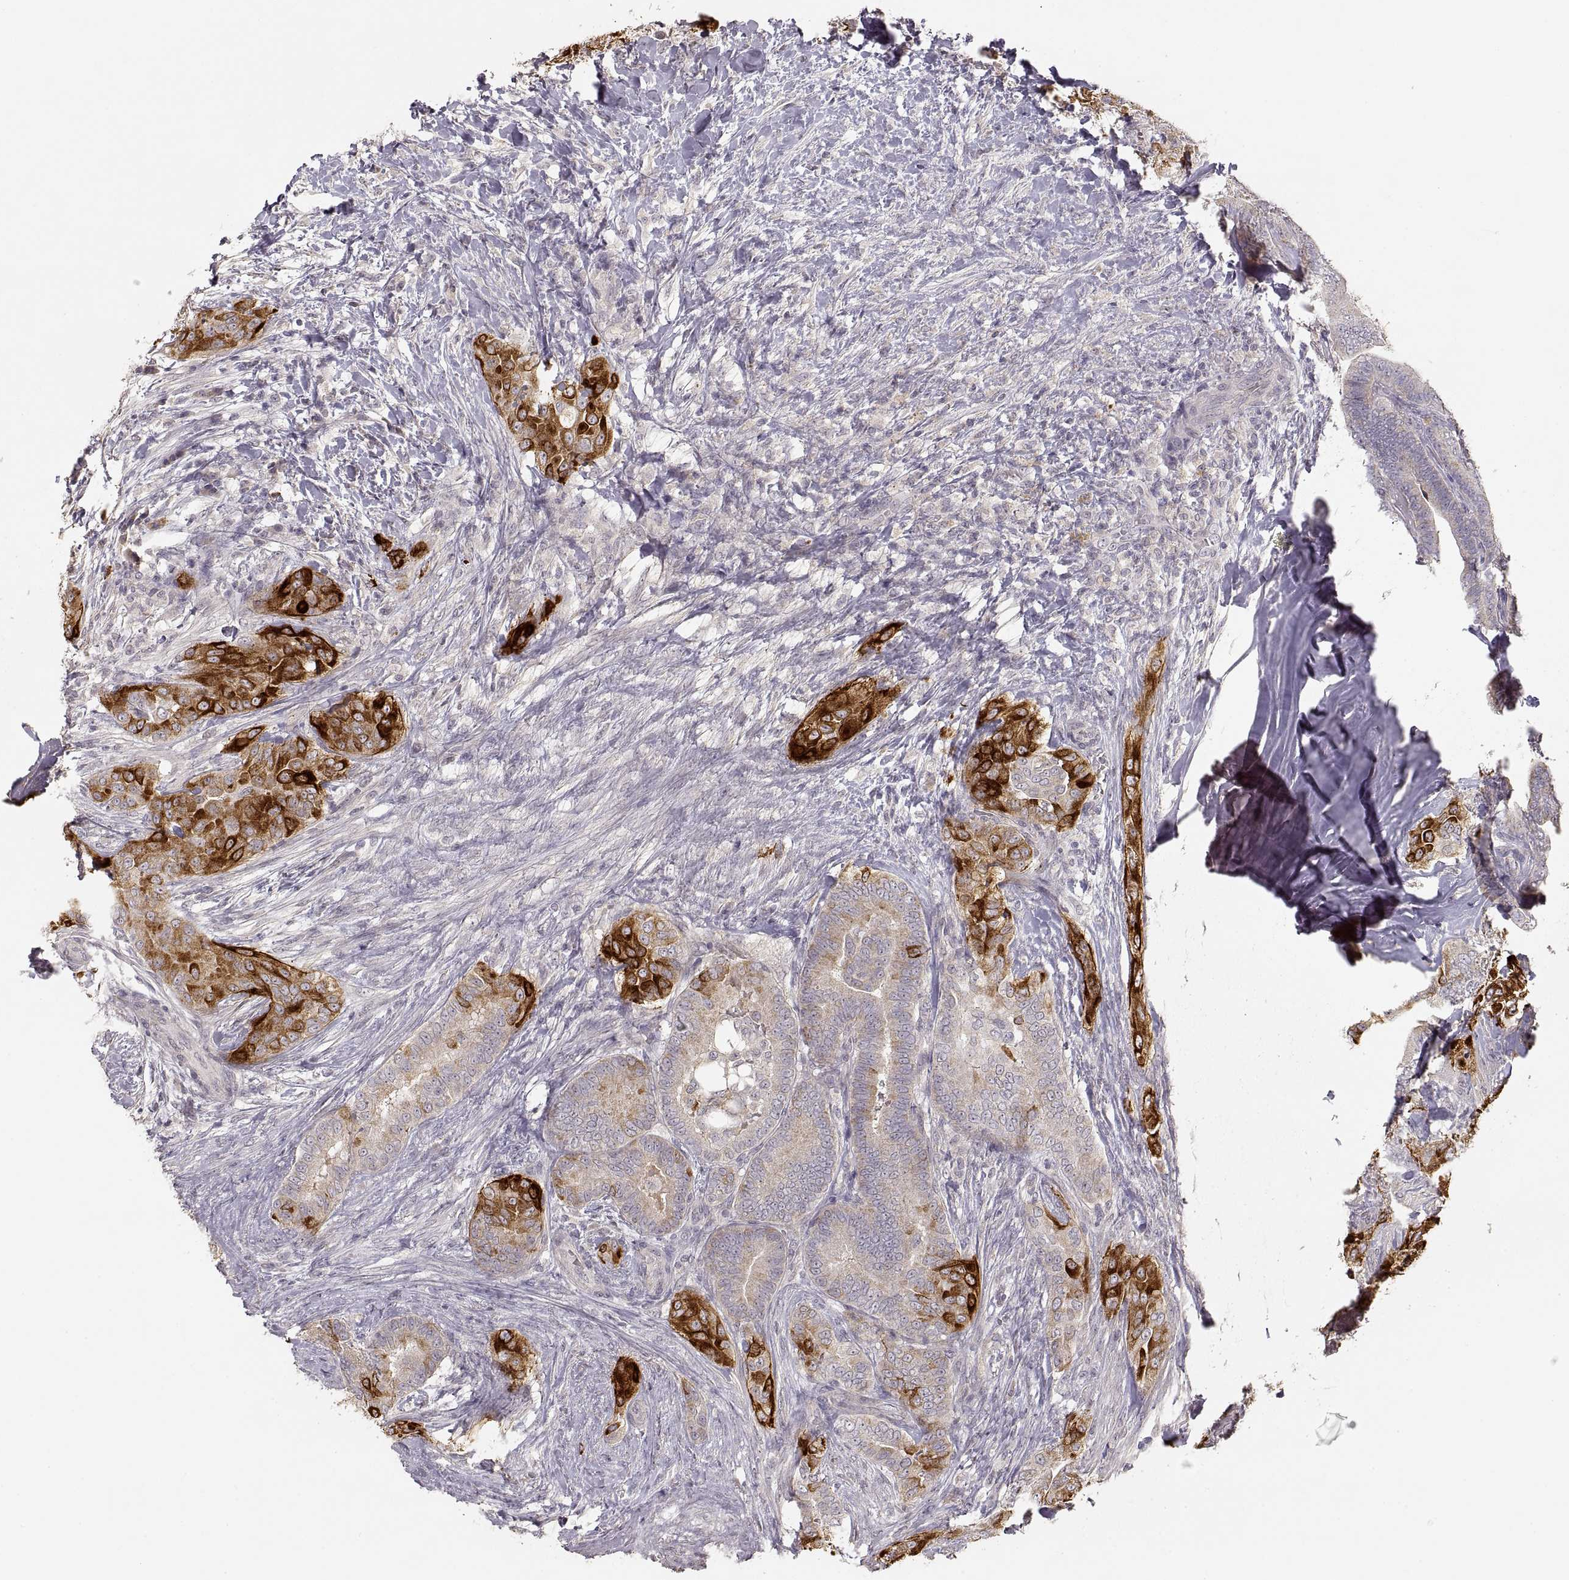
{"staining": {"intensity": "strong", "quantity": "<25%", "location": "cytoplasmic/membranous"}, "tissue": "thyroid cancer", "cell_type": "Tumor cells", "image_type": "cancer", "snomed": [{"axis": "morphology", "description": "Papillary adenocarcinoma, NOS"}, {"axis": "topography", "description": "Thyroid gland"}], "caption": "Thyroid papillary adenocarcinoma was stained to show a protein in brown. There is medium levels of strong cytoplasmic/membranous expression in about <25% of tumor cells.", "gene": "LAMC2", "patient": {"sex": "male", "age": 61}}